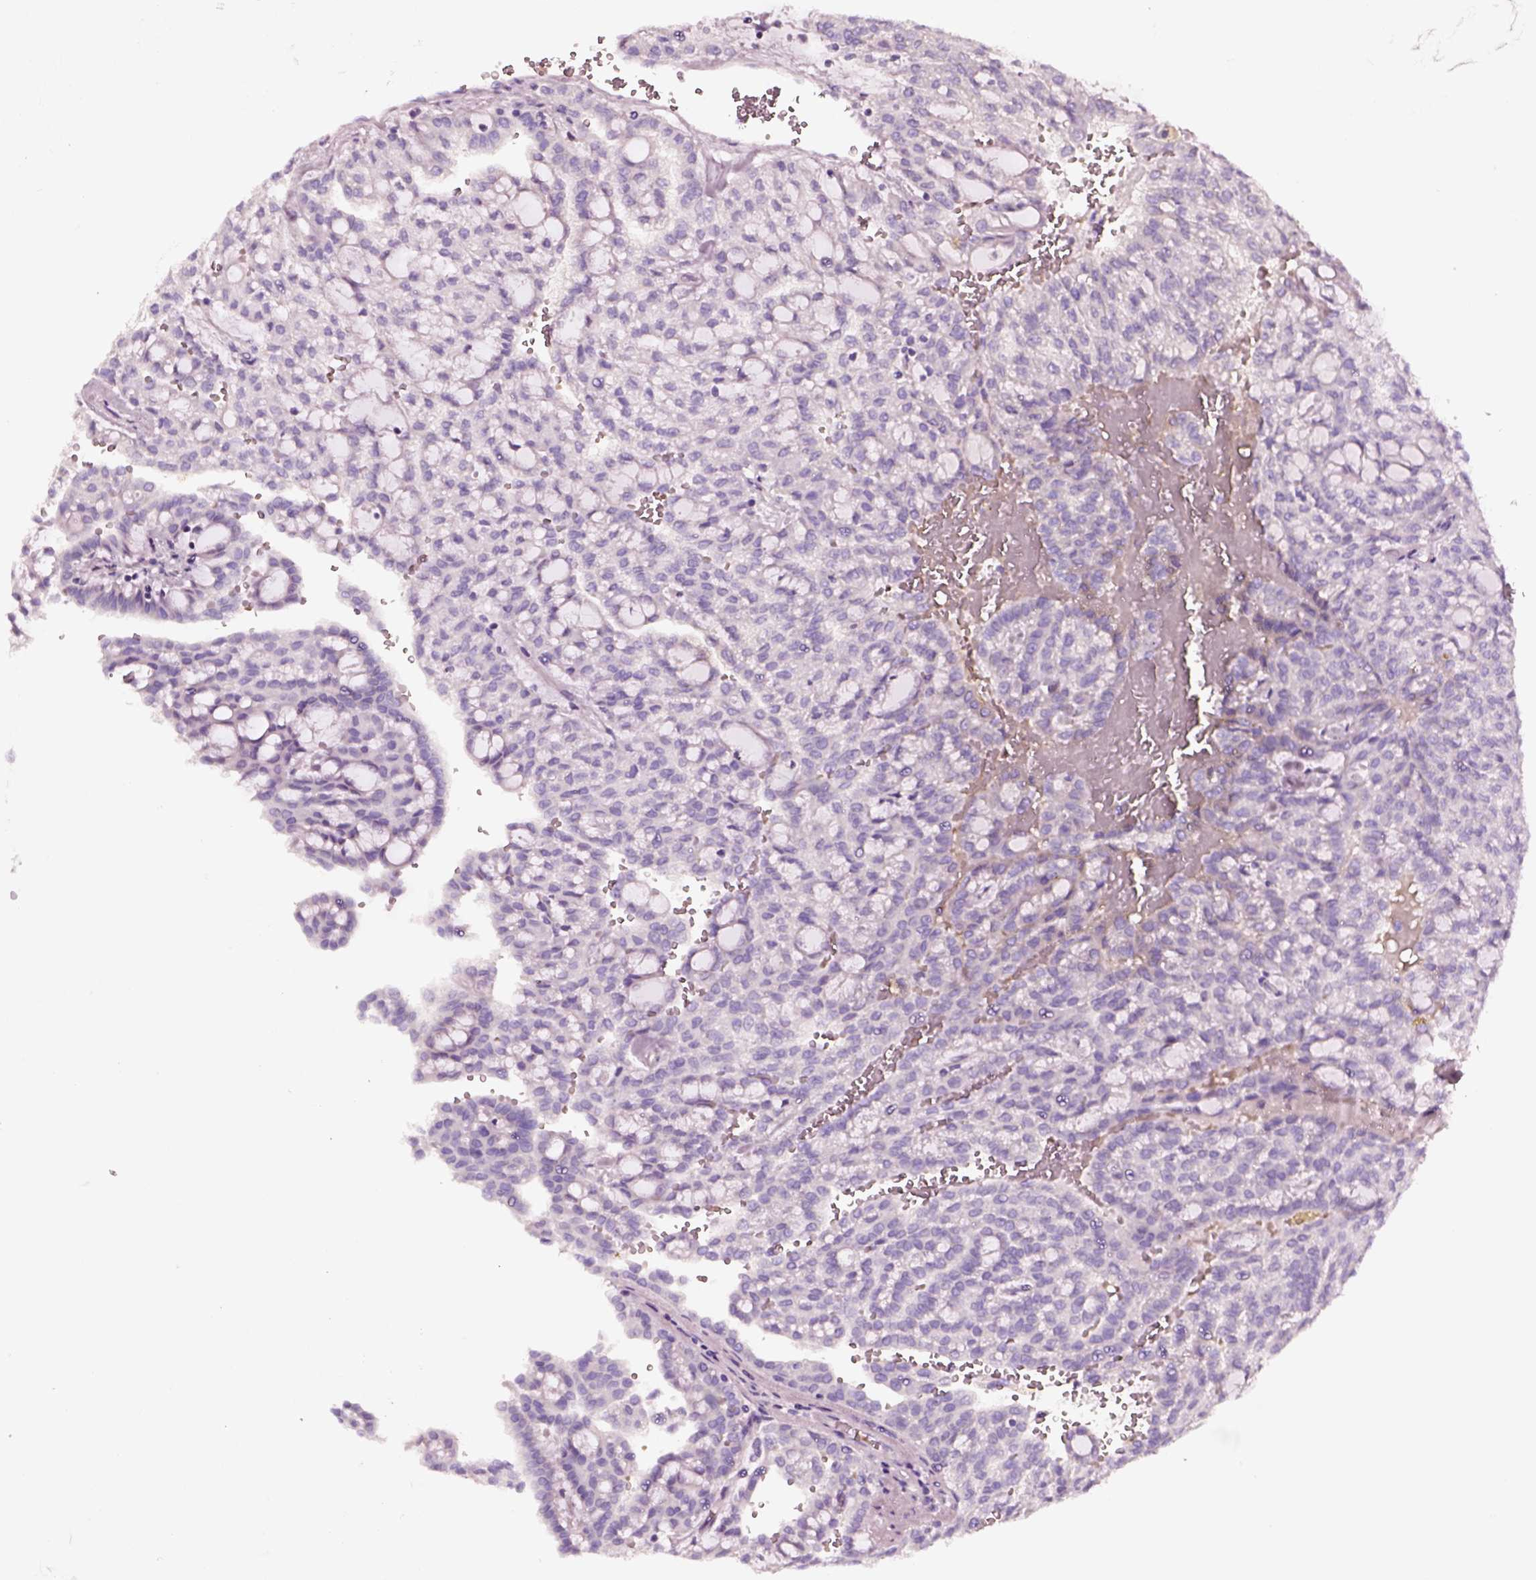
{"staining": {"intensity": "negative", "quantity": "none", "location": "none"}, "tissue": "renal cancer", "cell_type": "Tumor cells", "image_type": "cancer", "snomed": [{"axis": "morphology", "description": "Adenocarcinoma, NOS"}, {"axis": "topography", "description": "Kidney"}], "caption": "An IHC histopathology image of renal cancer (adenocarcinoma) is shown. There is no staining in tumor cells of renal cancer (adenocarcinoma).", "gene": "AADAT", "patient": {"sex": "male", "age": 63}}